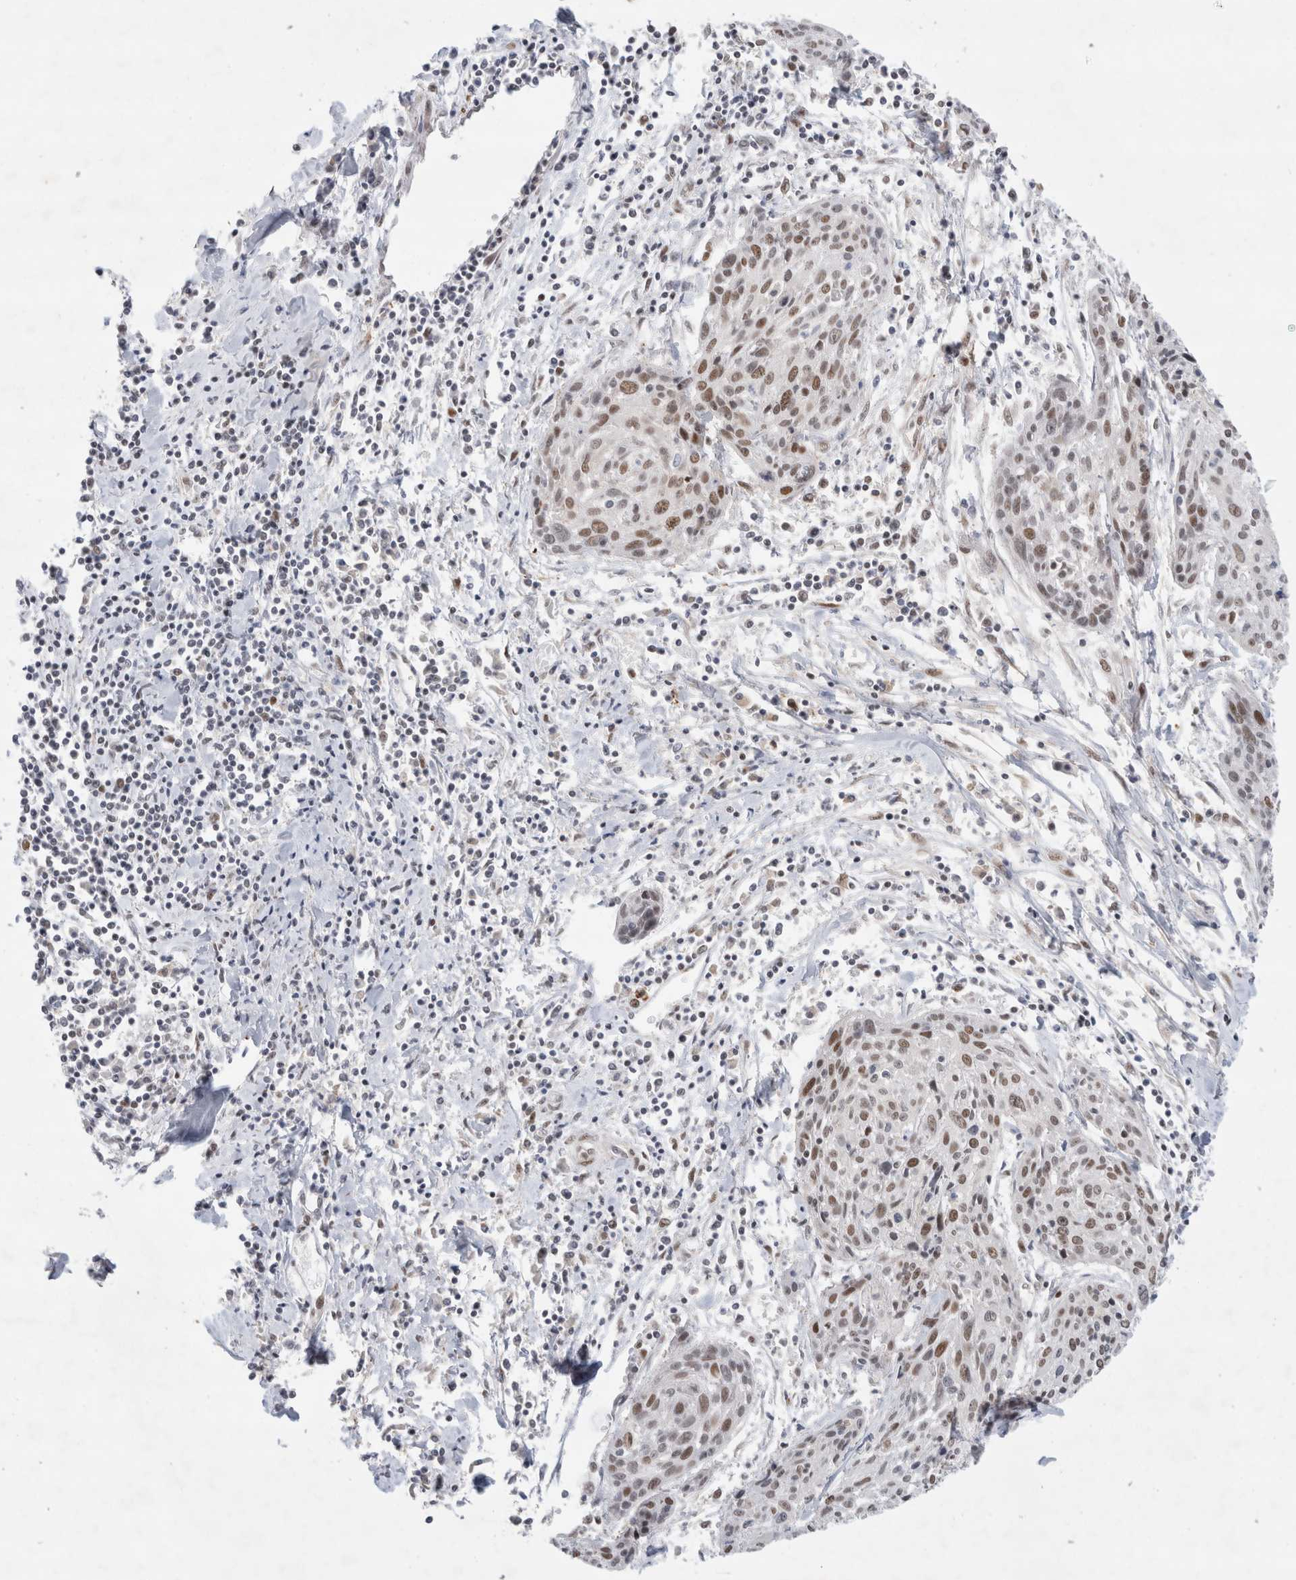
{"staining": {"intensity": "moderate", "quantity": ">75%", "location": "nuclear"}, "tissue": "cervical cancer", "cell_type": "Tumor cells", "image_type": "cancer", "snomed": [{"axis": "morphology", "description": "Squamous cell carcinoma, NOS"}, {"axis": "topography", "description": "Cervix"}], "caption": "Cervical cancer stained with immunohistochemistry demonstrates moderate nuclear positivity in about >75% of tumor cells.", "gene": "KNL1", "patient": {"sex": "female", "age": 51}}